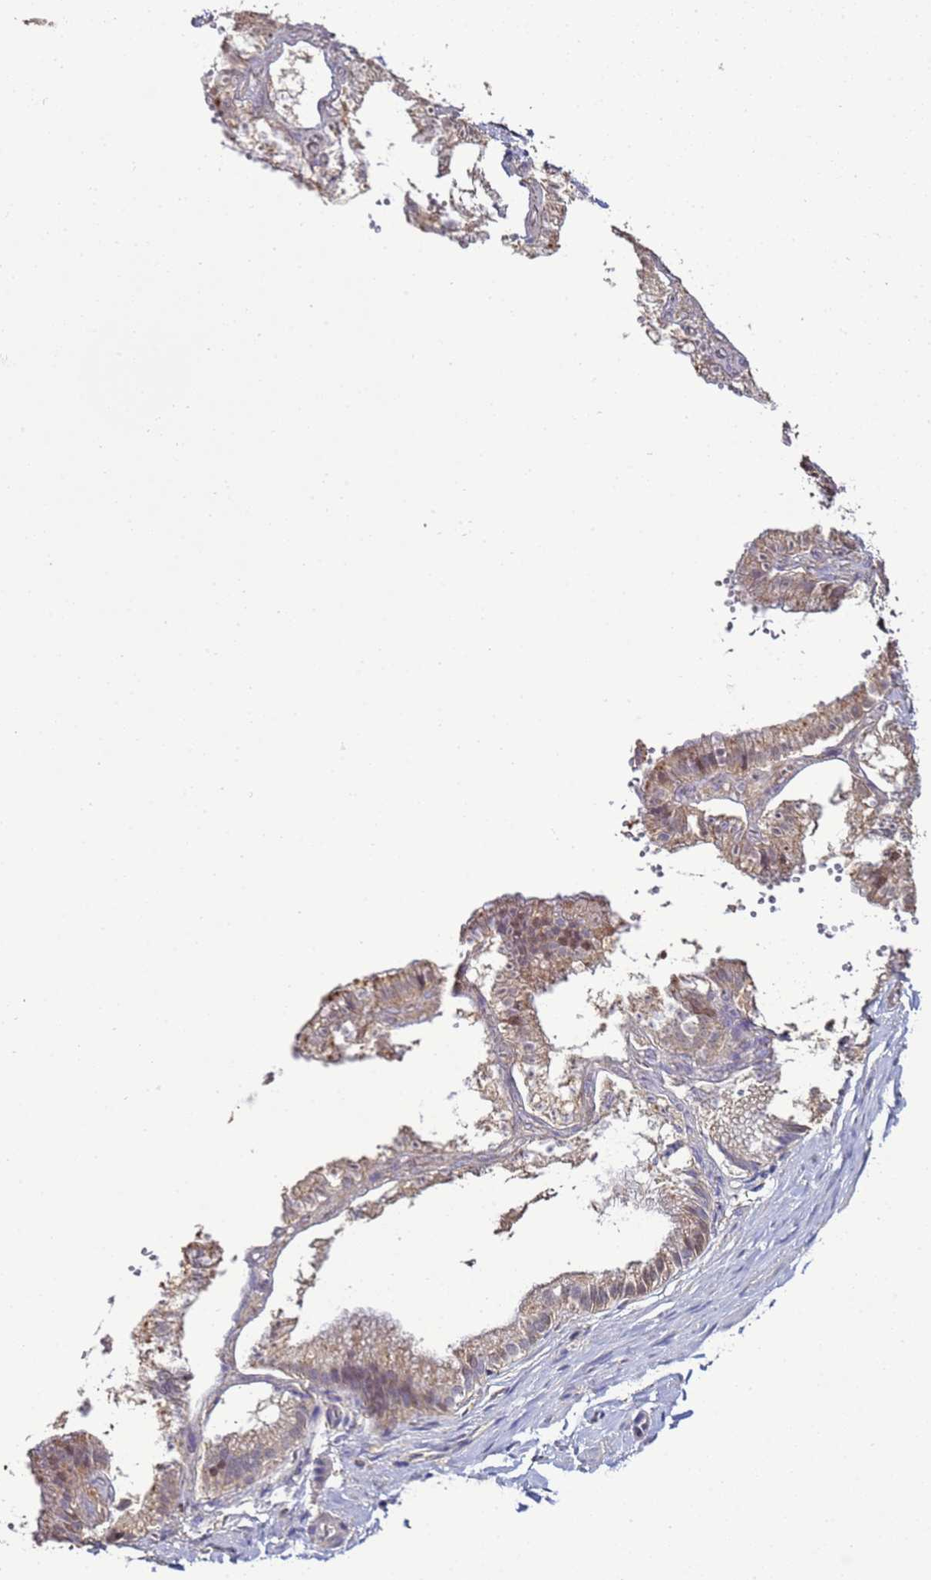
{"staining": {"intensity": "negative", "quantity": "none", "location": "none"}, "tissue": "adipose tissue", "cell_type": "Adipocytes", "image_type": "normal", "snomed": [{"axis": "morphology", "description": "Normal tissue, NOS"}, {"axis": "topography", "description": "Gallbladder"}, {"axis": "topography", "description": "Peripheral nerve tissue"}], "caption": "This is a histopathology image of immunohistochemistry (IHC) staining of benign adipose tissue, which shows no staining in adipocytes.", "gene": "ENOPH1", "patient": {"sex": "male", "age": 38}}